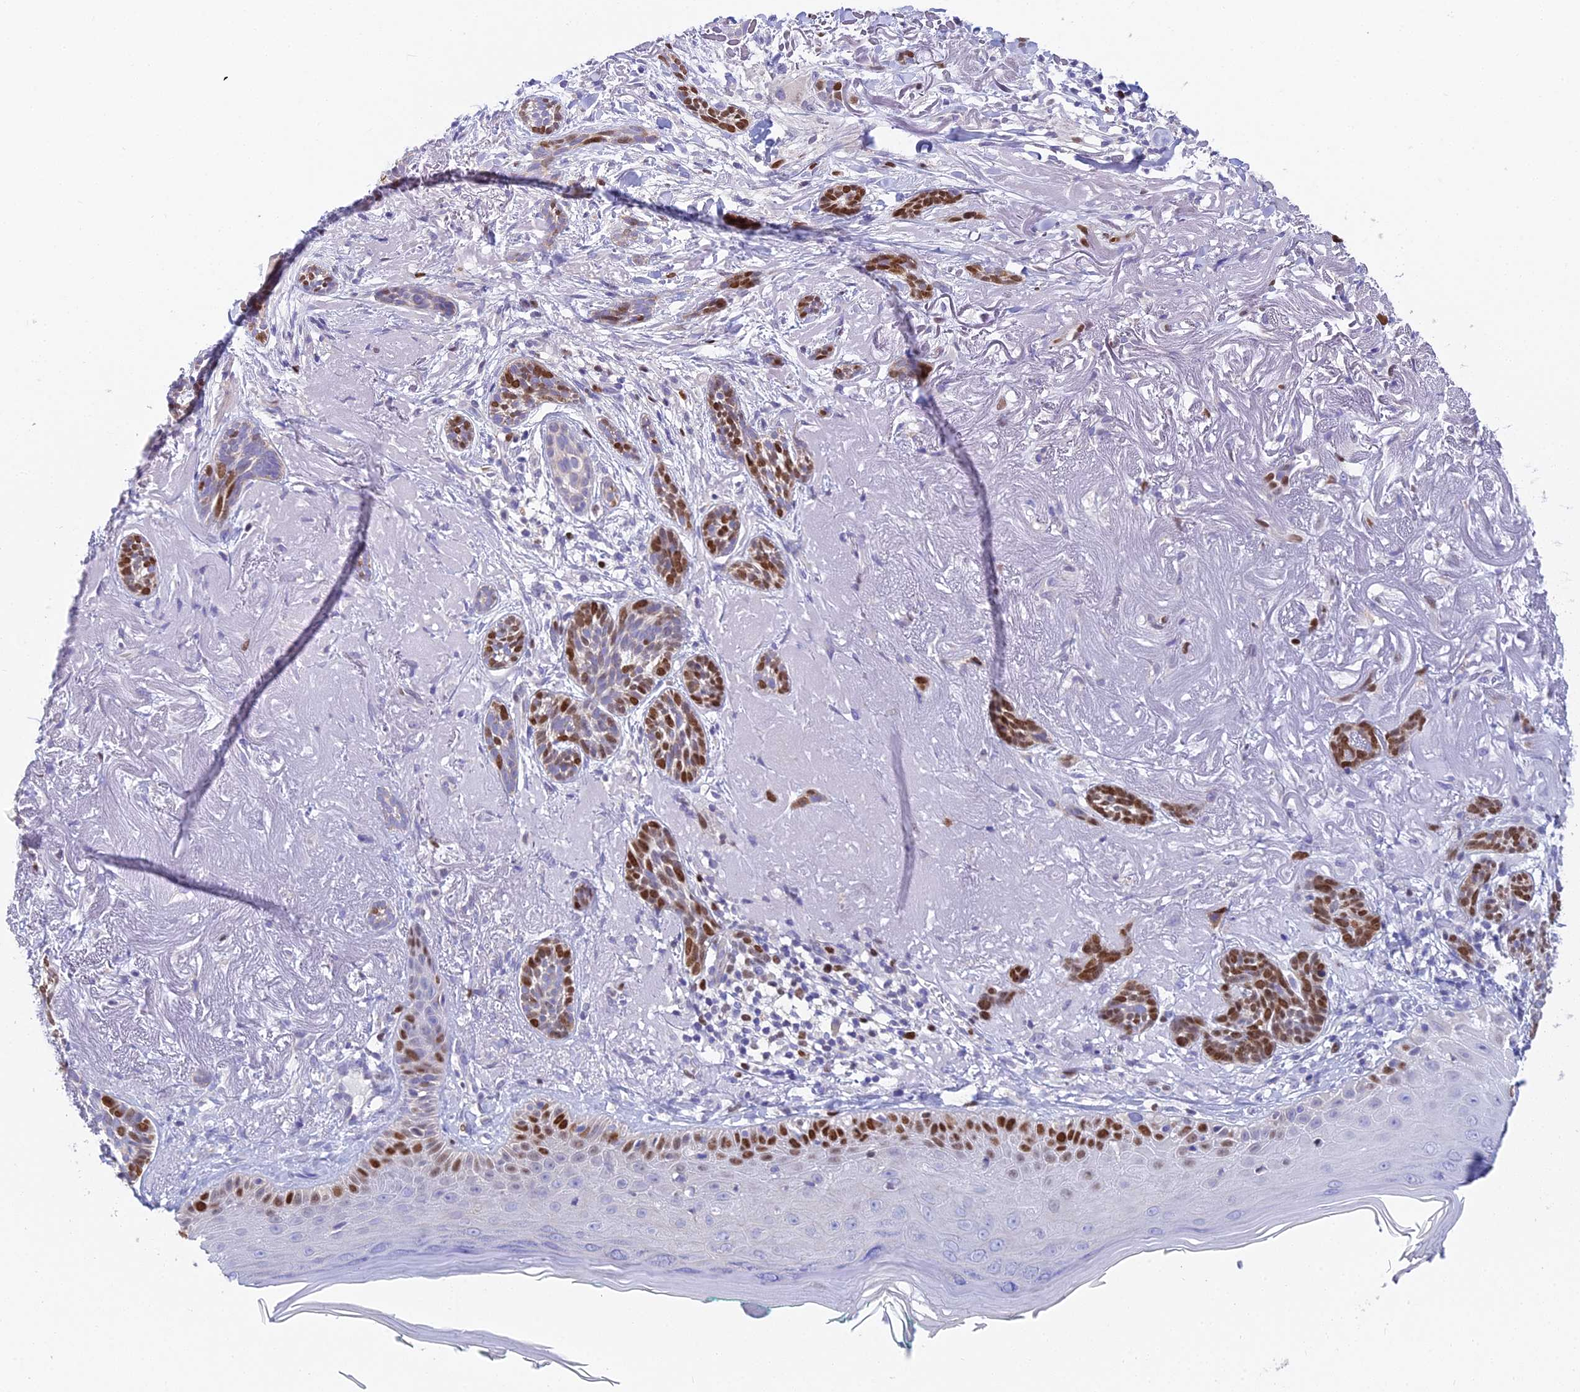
{"staining": {"intensity": "strong", "quantity": "25%-75%", "location": "nuclear"}, "tissue": "skin cancer", "cell_type": "Tumor cells", "image_type": "cancer", "snomed": [{"axis": "morphology", "description": "Basal cell carcinoma"}, {"axis": "topography", "description": "Skin"}], "caption": "Skin cancer (basal cell carcinoma) stained for a protein displays strong nuclear positivity in tumor cells. The staining was performed using DAB, with brown indicating positive protein expression. Nuclei are stained blue with hematoxylin.", "gene": "MCM2", "patient": {"sex": "male", "age": 71}}